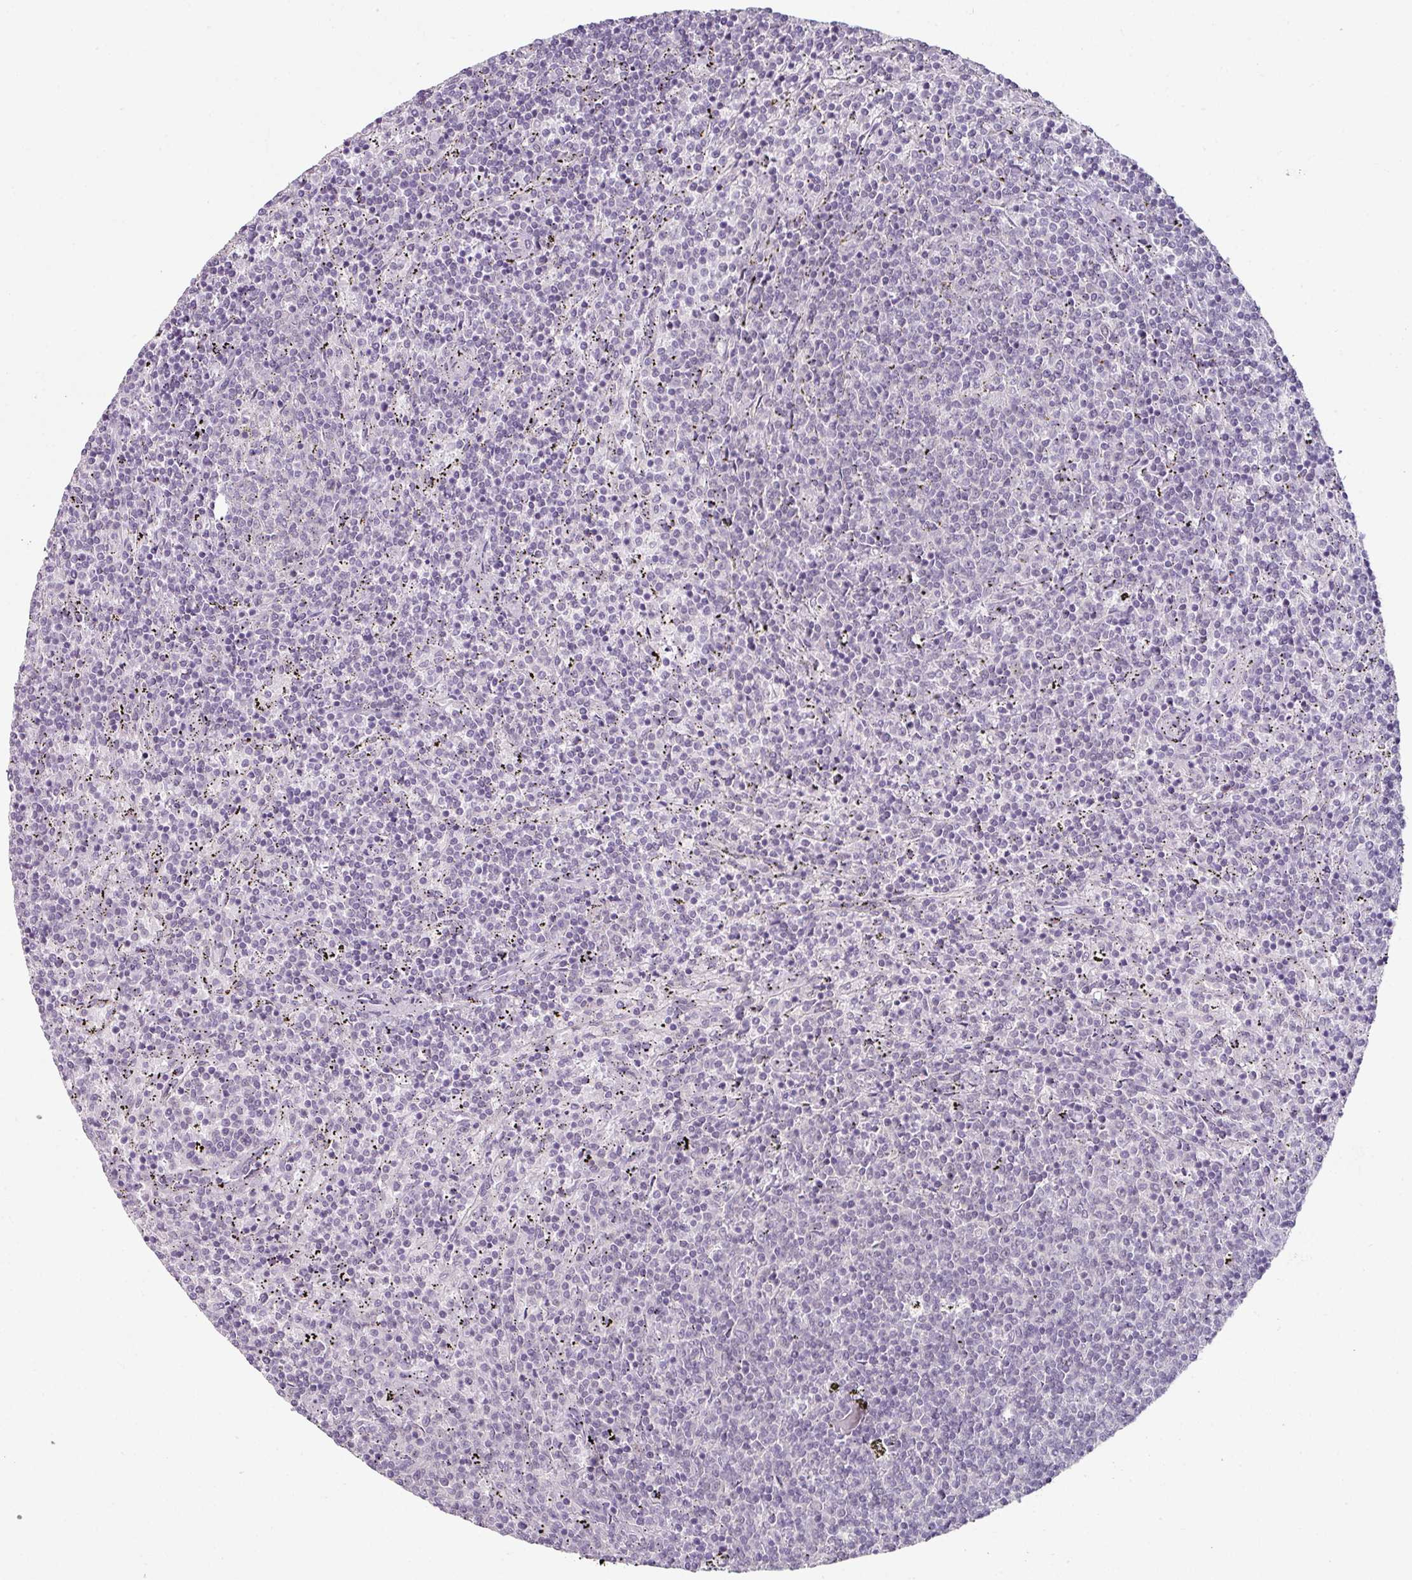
{"staining": {"intensity": "negative", "quantity": "none", "location": "none"}, "tissue": "lymphoma", "cell_type": "Tumor cells", "image_type": "cancer", "snomed": [{"axis": "morphology", "description": "Malignant lymphoma, non-Hodgkin's type, Low grade"}, {"axis": "topography", "description": "Spleen"}], "caption": "Protein analysis of low-grade malignant lymphoma, non-Hodgkin's type demonstrates no significant positivity in tumor cells. The staining is performed using DAB brown chromogen with nuclei counter-stained in using hematoxylin.", "gene": "ELK1", "patient": {"sex": "female", "age": 50}}